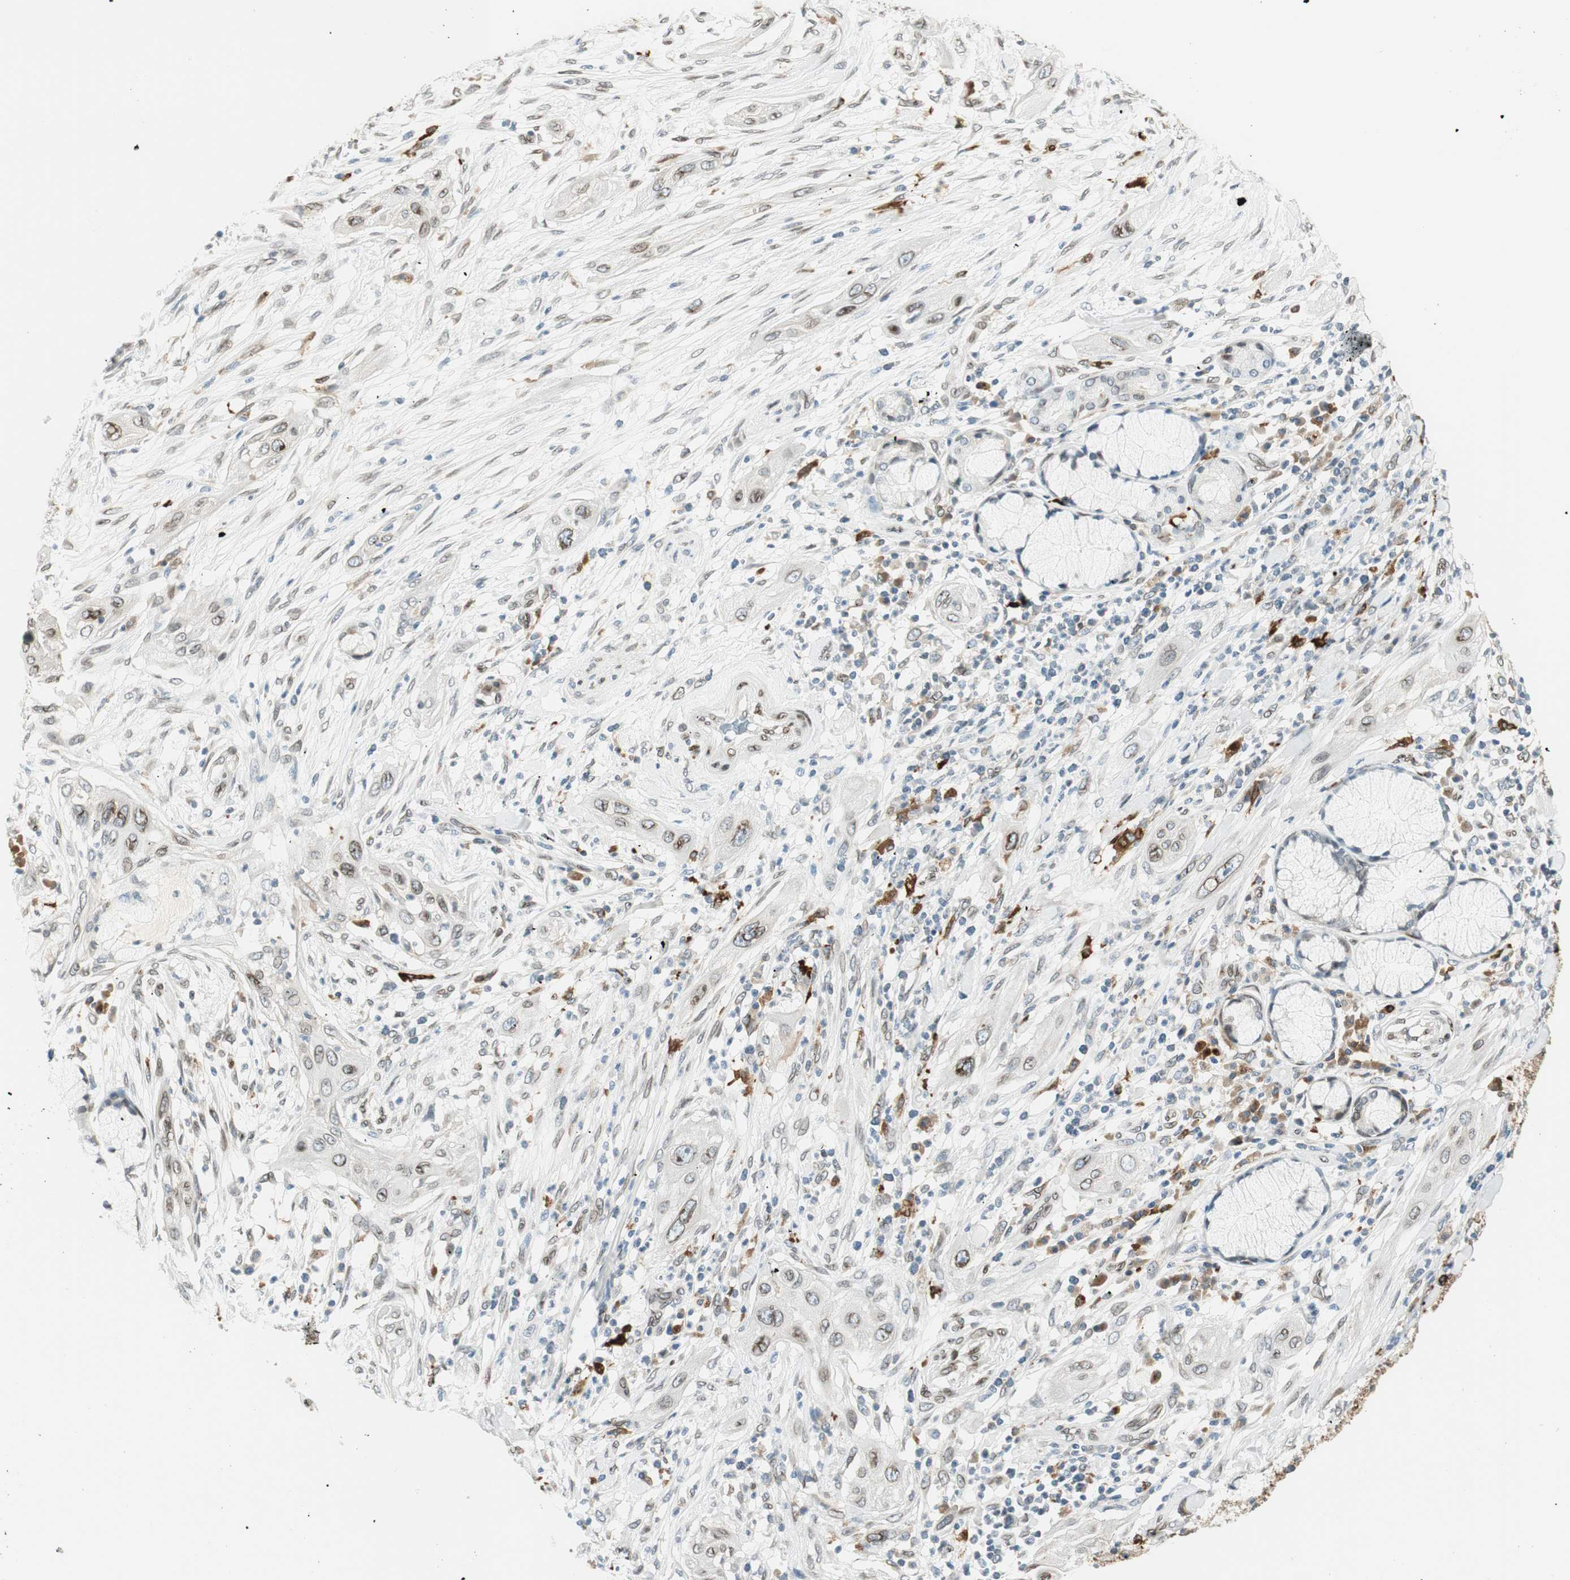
{"staining": {"intensity": "weak", "quantity": "<25%", "location": "cytoplasmic/membranous,nuclear"}, "tissue": "lung cancer", "cell_type": "Tumor cells", "image_type": "cancer", "snomed": [{"axis": "morphology", "description": "Squamous cell carcinoma, NOS"}, {"axis": "topography", "description": "Lung"}], "caption": "DAB (3,3'-diaminobenzidine) immunohistochemical staining of human squamous cell carcinoma (lung) displays no significant staining in tumor cells. Nuclei are stained in blue.", "gene": "TMEM260", "patient": {"sex": "female", "age": 47}}